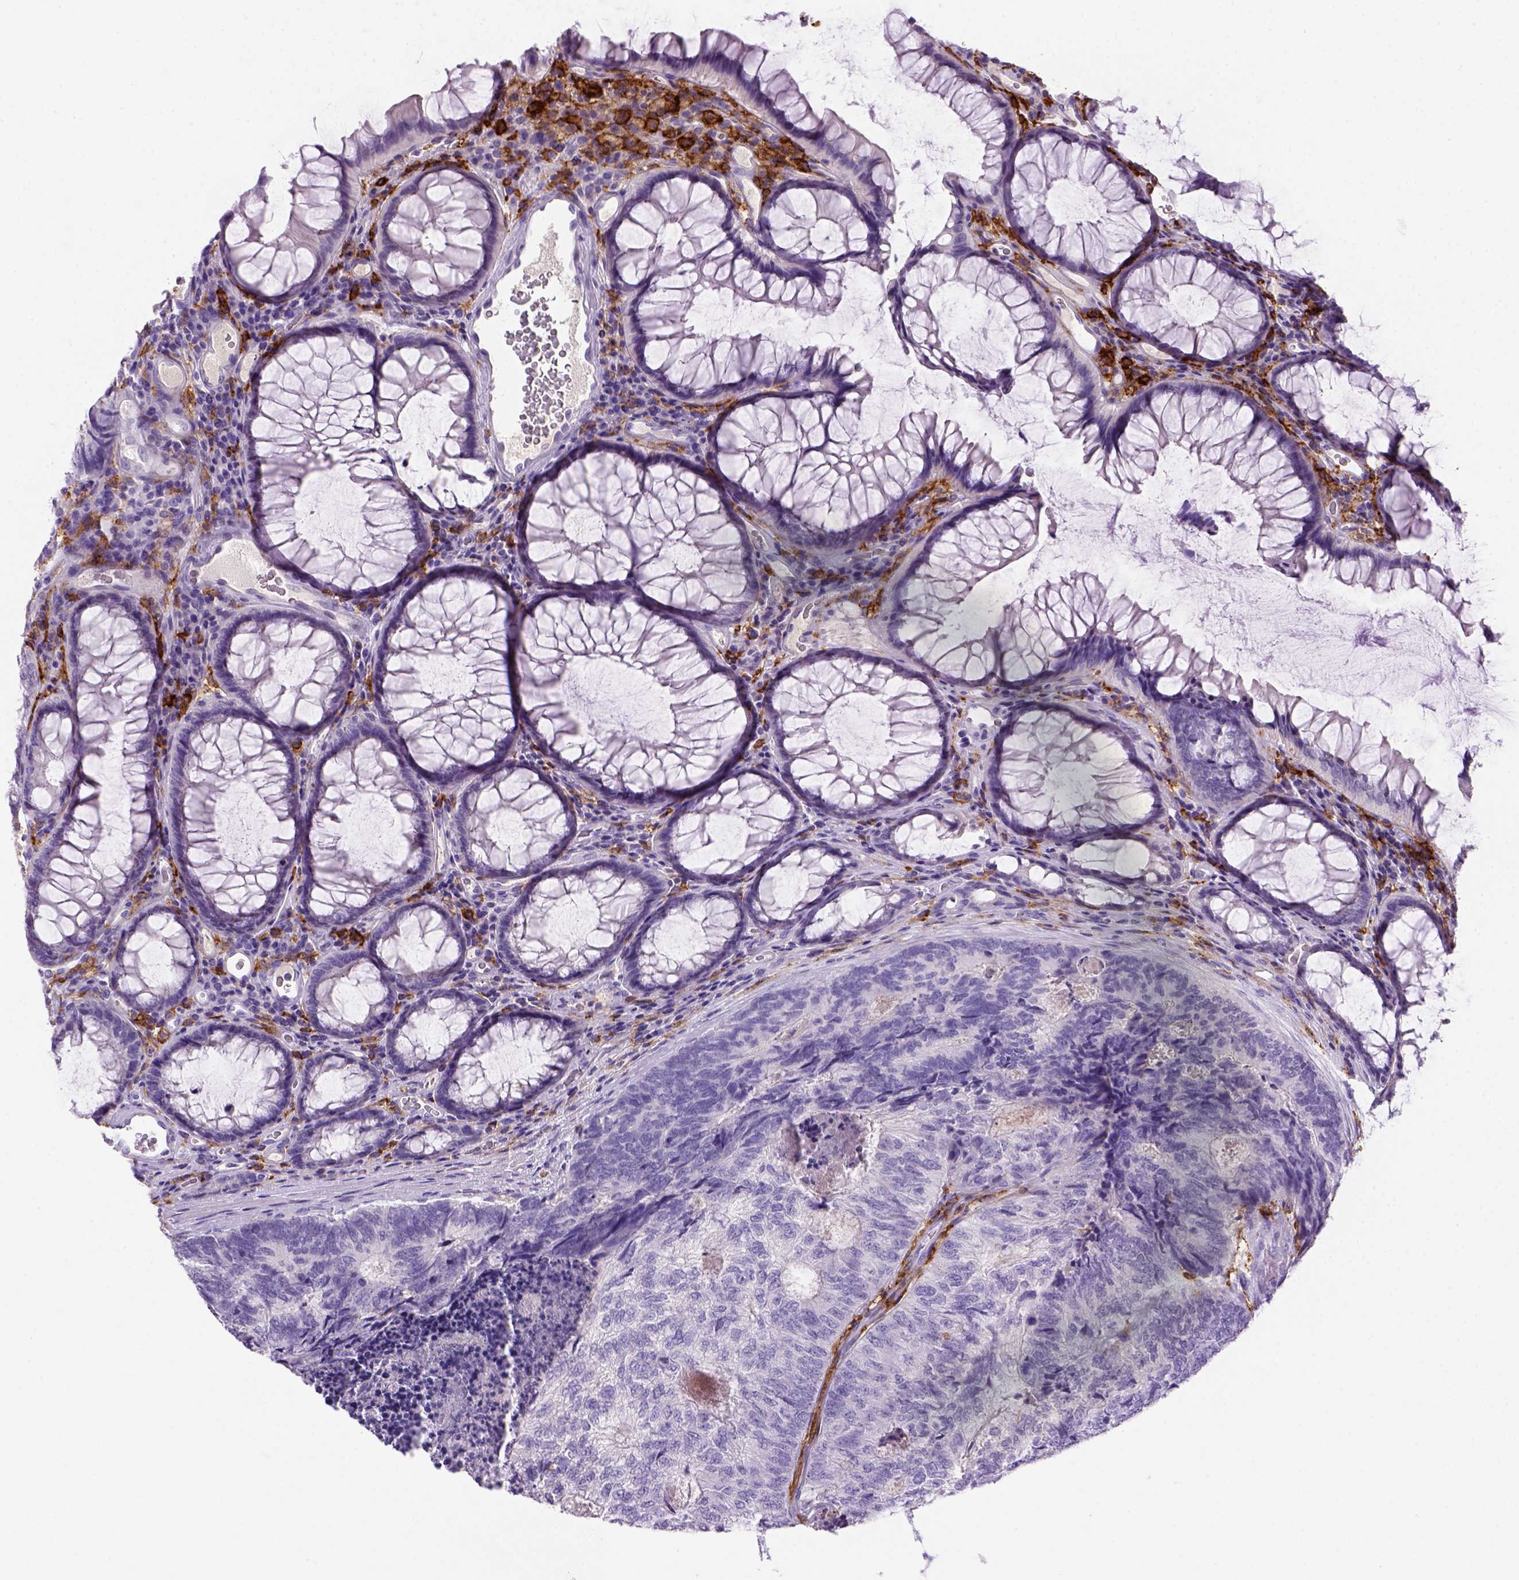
{"staining": {"intensity": "negative", "quantity": "none", "location": "none"}, "tissue": "colorectal cancer", "cell_type": "Tumor cells", "image_type": "cancer", "snomed": [{"axis": "morphology", "description": "Adenocarcinoma, NOS"}, {"axis": "topography", "description": "Colon"}], "caption": "This is an immunohistochemistry photomicrograph of colorectal adenocarcinoma. There is no expression in tumor cells.", "gene": "CD14", "patient": {"sex": "female", "age": 67}}